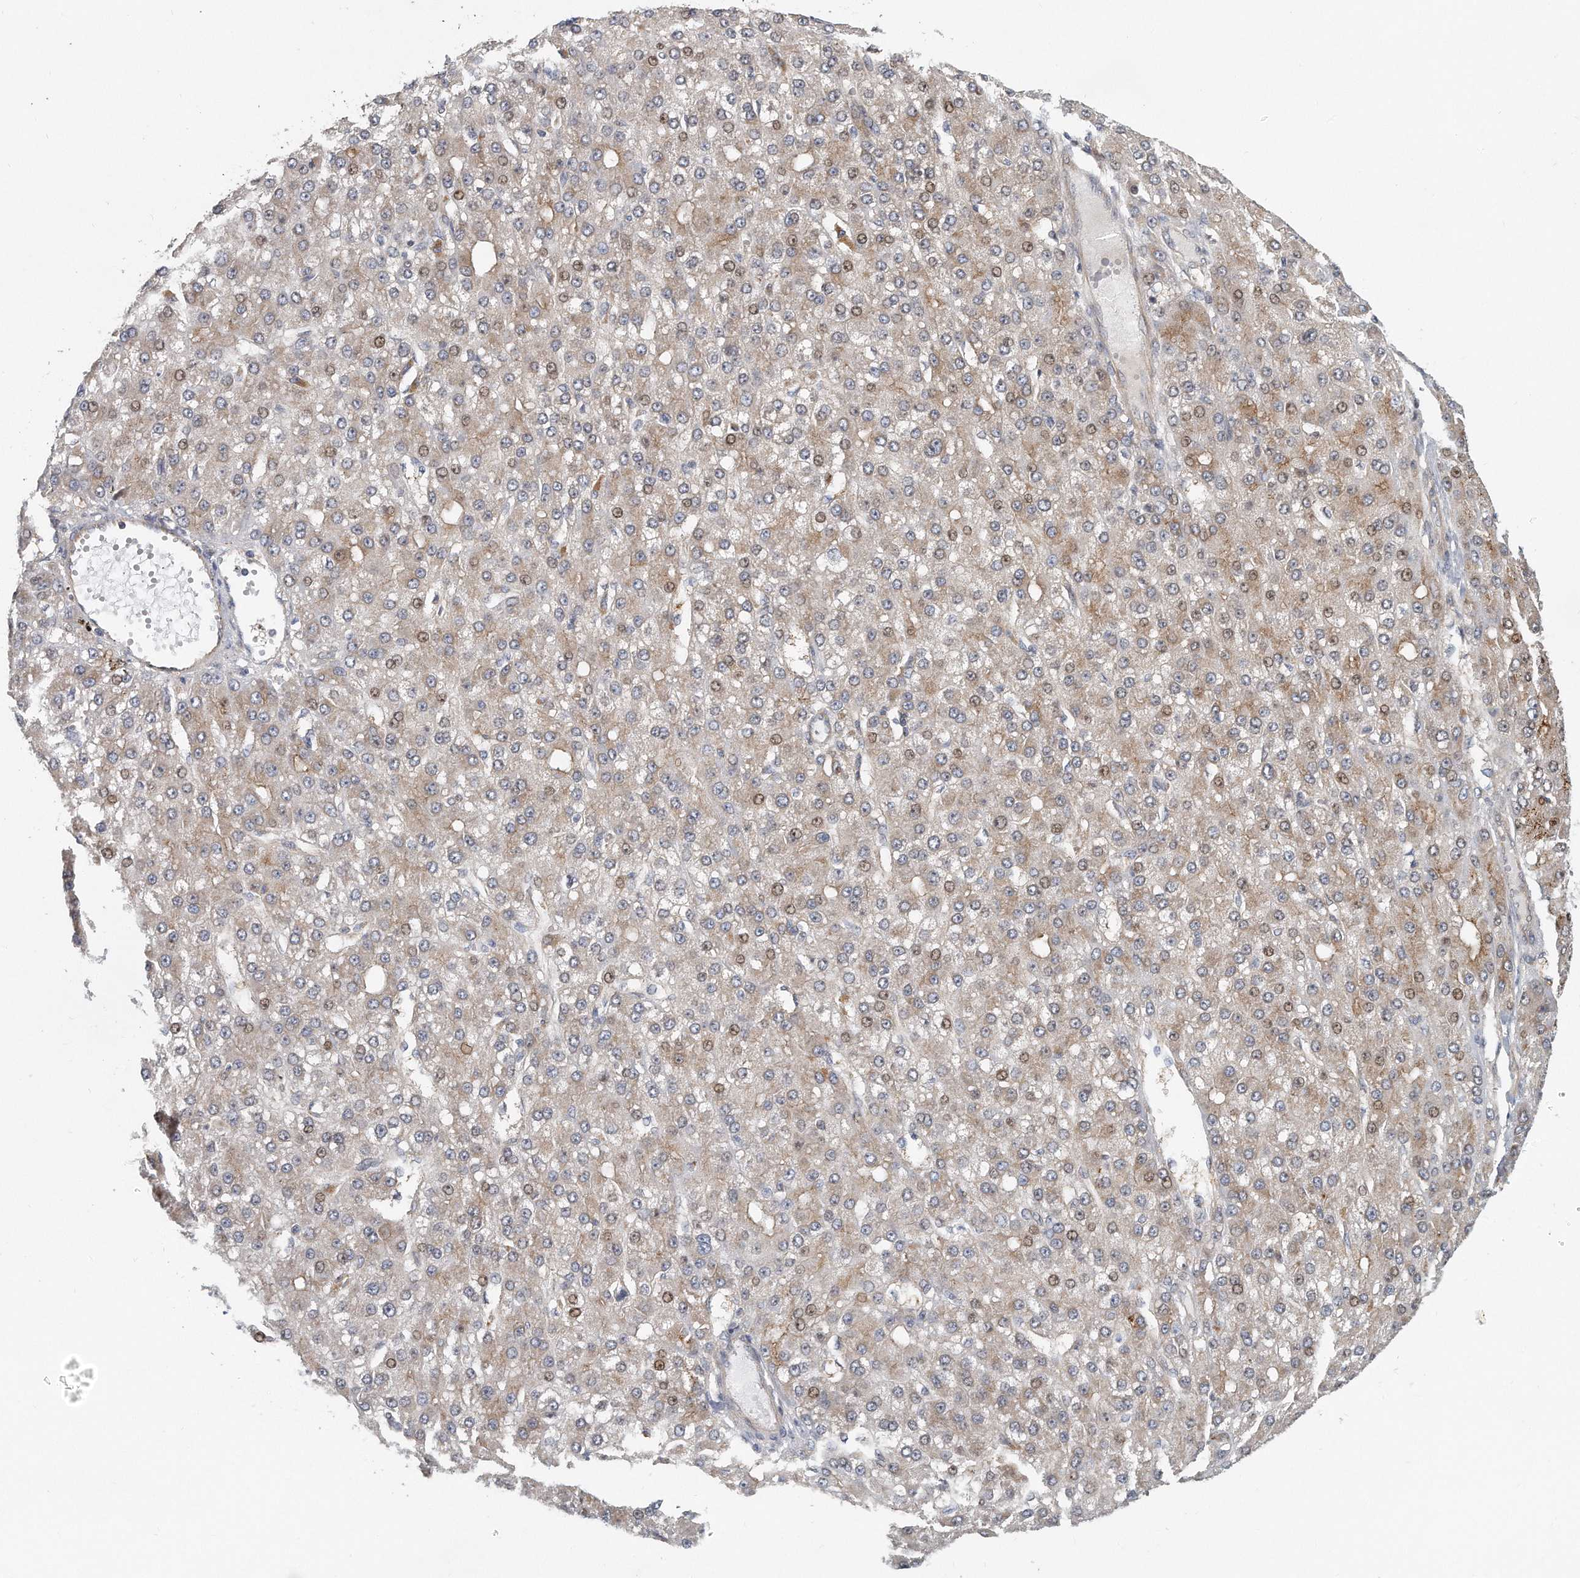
{"staining": {"intensity": "weak", "quantity": ">75%", "location": "cytoplasmic/membranous,nuclear"}, "tissue": "liver cancer", "cell_type": "Tumor cells", "image_type": "cancer", "snomed": [{"axis": "morphology", "description": "Carcinoma, Hepatocellular, NOS"}, {"axis": "topography", "description": "Liver"}], "caption": "Immunohistochemical staining of liver cancer exhibits weak cytoplasmic/membranous and nuclear protein expression in about >75% of tumor cells. (IHC, brightfield microscopy, high magnification).", "gene": "PCDH8", "patient": {"sex": "male", "age": 67}}